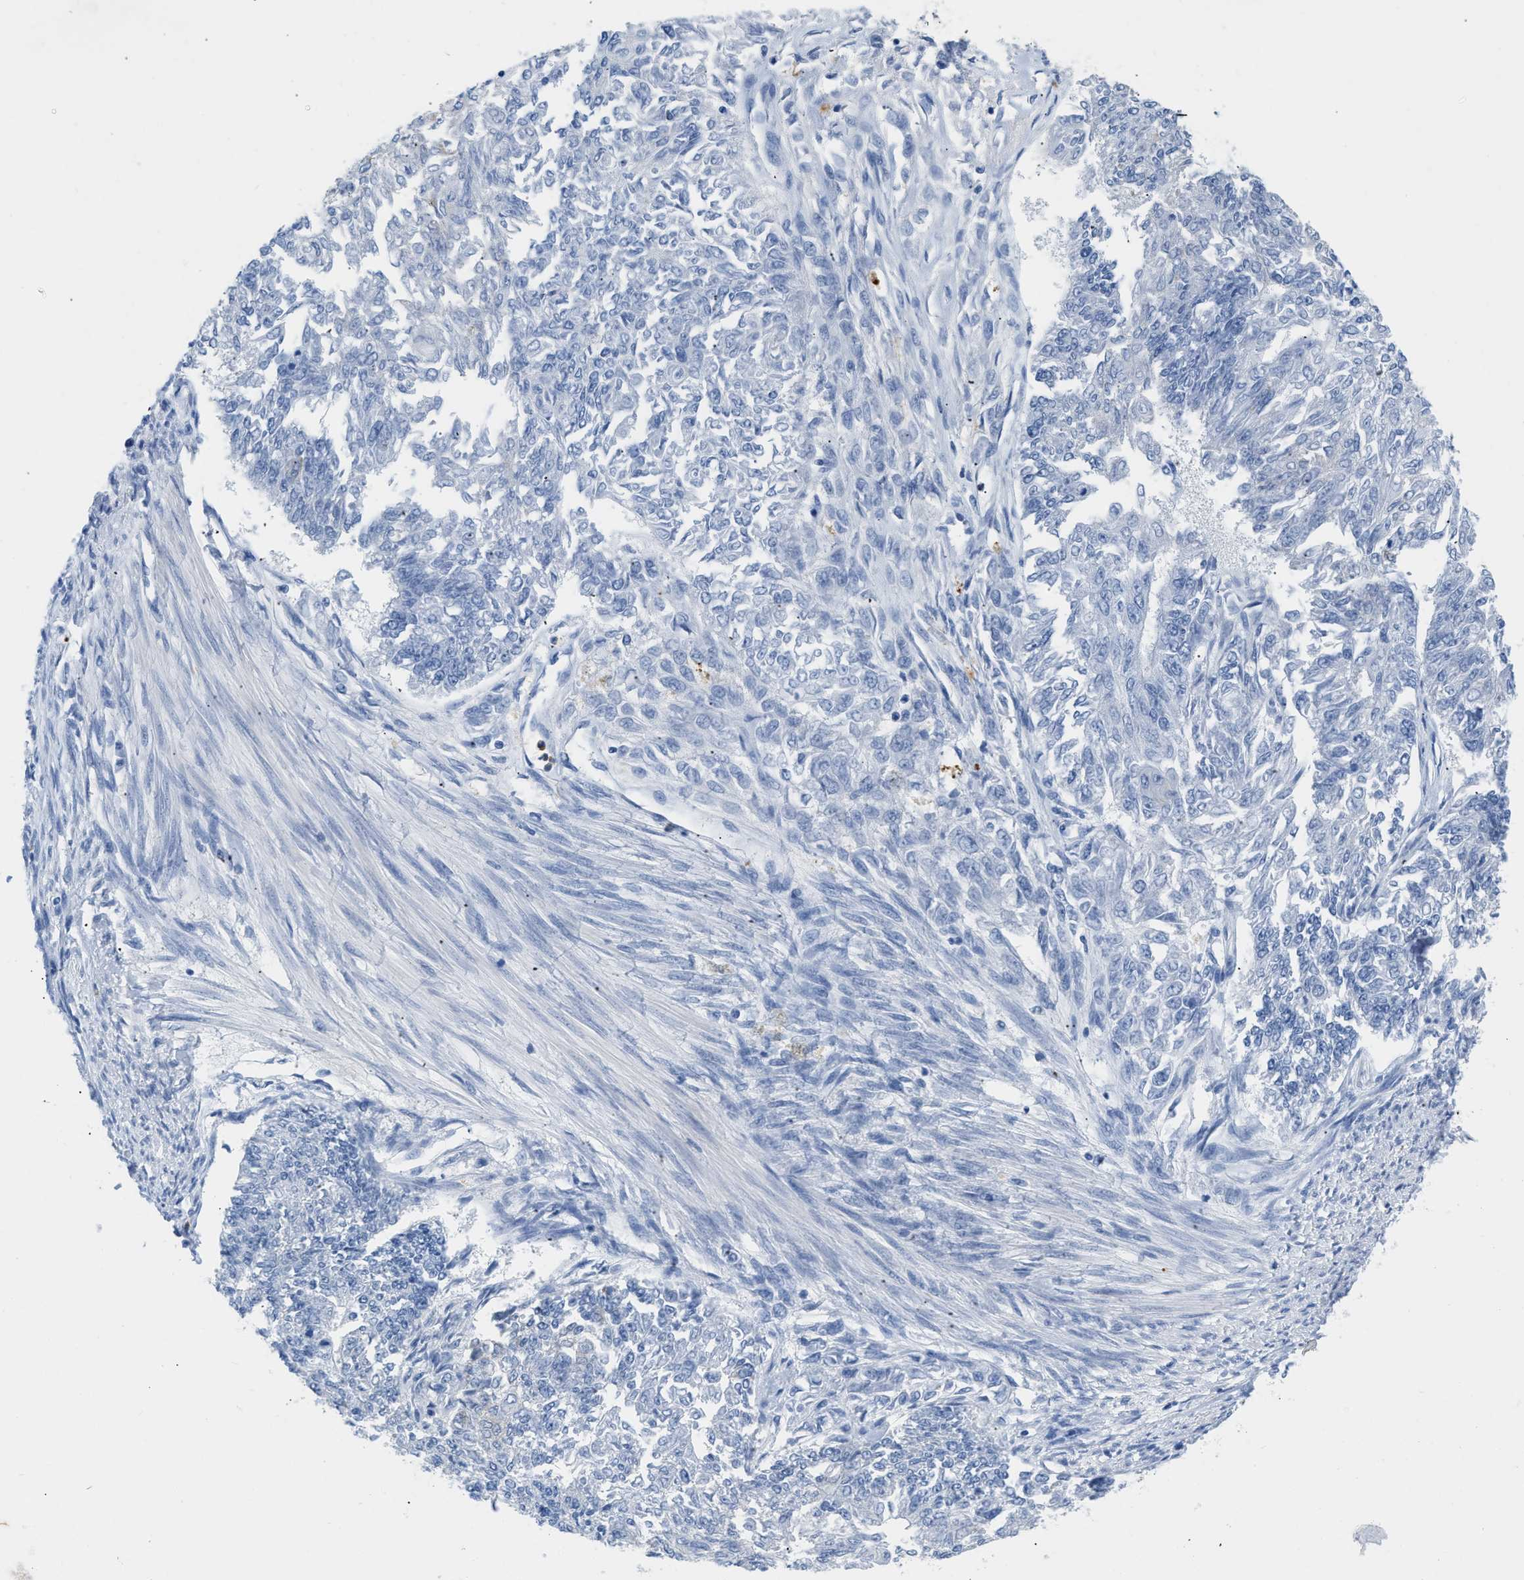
{"staining": {"intensity": "negative", "quantity": "none", "location": "none"}, "tissue": "endometrial cancer", "cell_type": "Tumor cells", "image_type": "cancer", "snomed": [{"axis": "morphology", "description": "Adenocarcinoma, NOS"}, {"axis": "topography", "description": "Endometrium"}], "caption": "Histopathology image shows no significant protein positivity in tumor cells of endometrial adenocarcinoma.", "gene": "BOLL", "patient": {"sex": "female", "age": 32}}